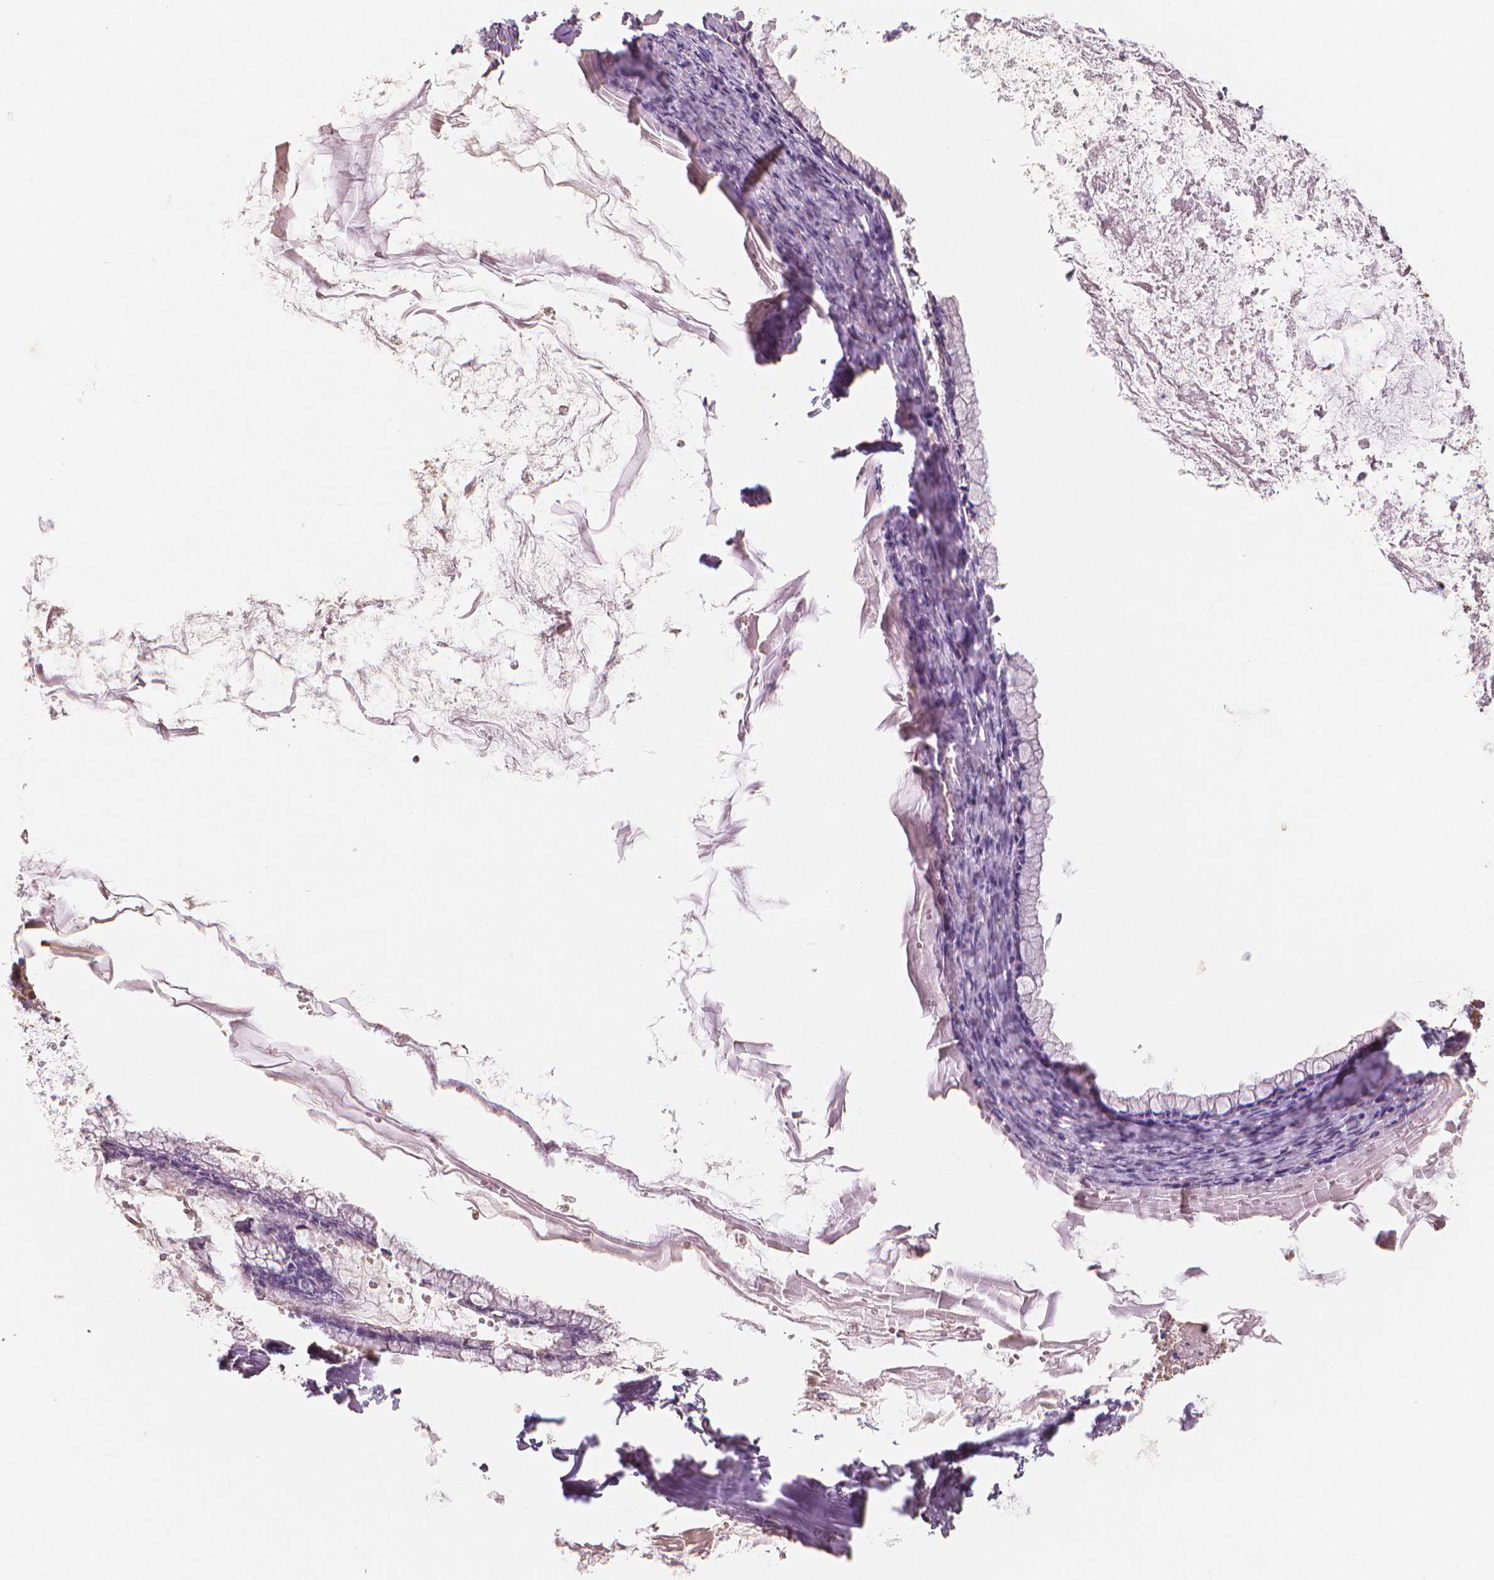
{"staining": {"intensity": "negative", "quantity": "none", "location": "none"}, "tissue": "ovarian cancer", "cell_type": "Tumor cells", "image_type": "cancer", "snomed": [{"axis": "morphology", "description": "Cystadenocarcinoma, mucinous, NOS"}, {"axis": "topography", "description": "Ovary"}], "caption": "Ovarian cancer (mucinous cystadenocarcinoma) was stained to show a protein in brown. There is no significant expression in tumor cells. (DAB immunohistochemistry (IHC), high magnification).", "gene": "APOA4", "patient": {"sex": "female", "age": 67}}